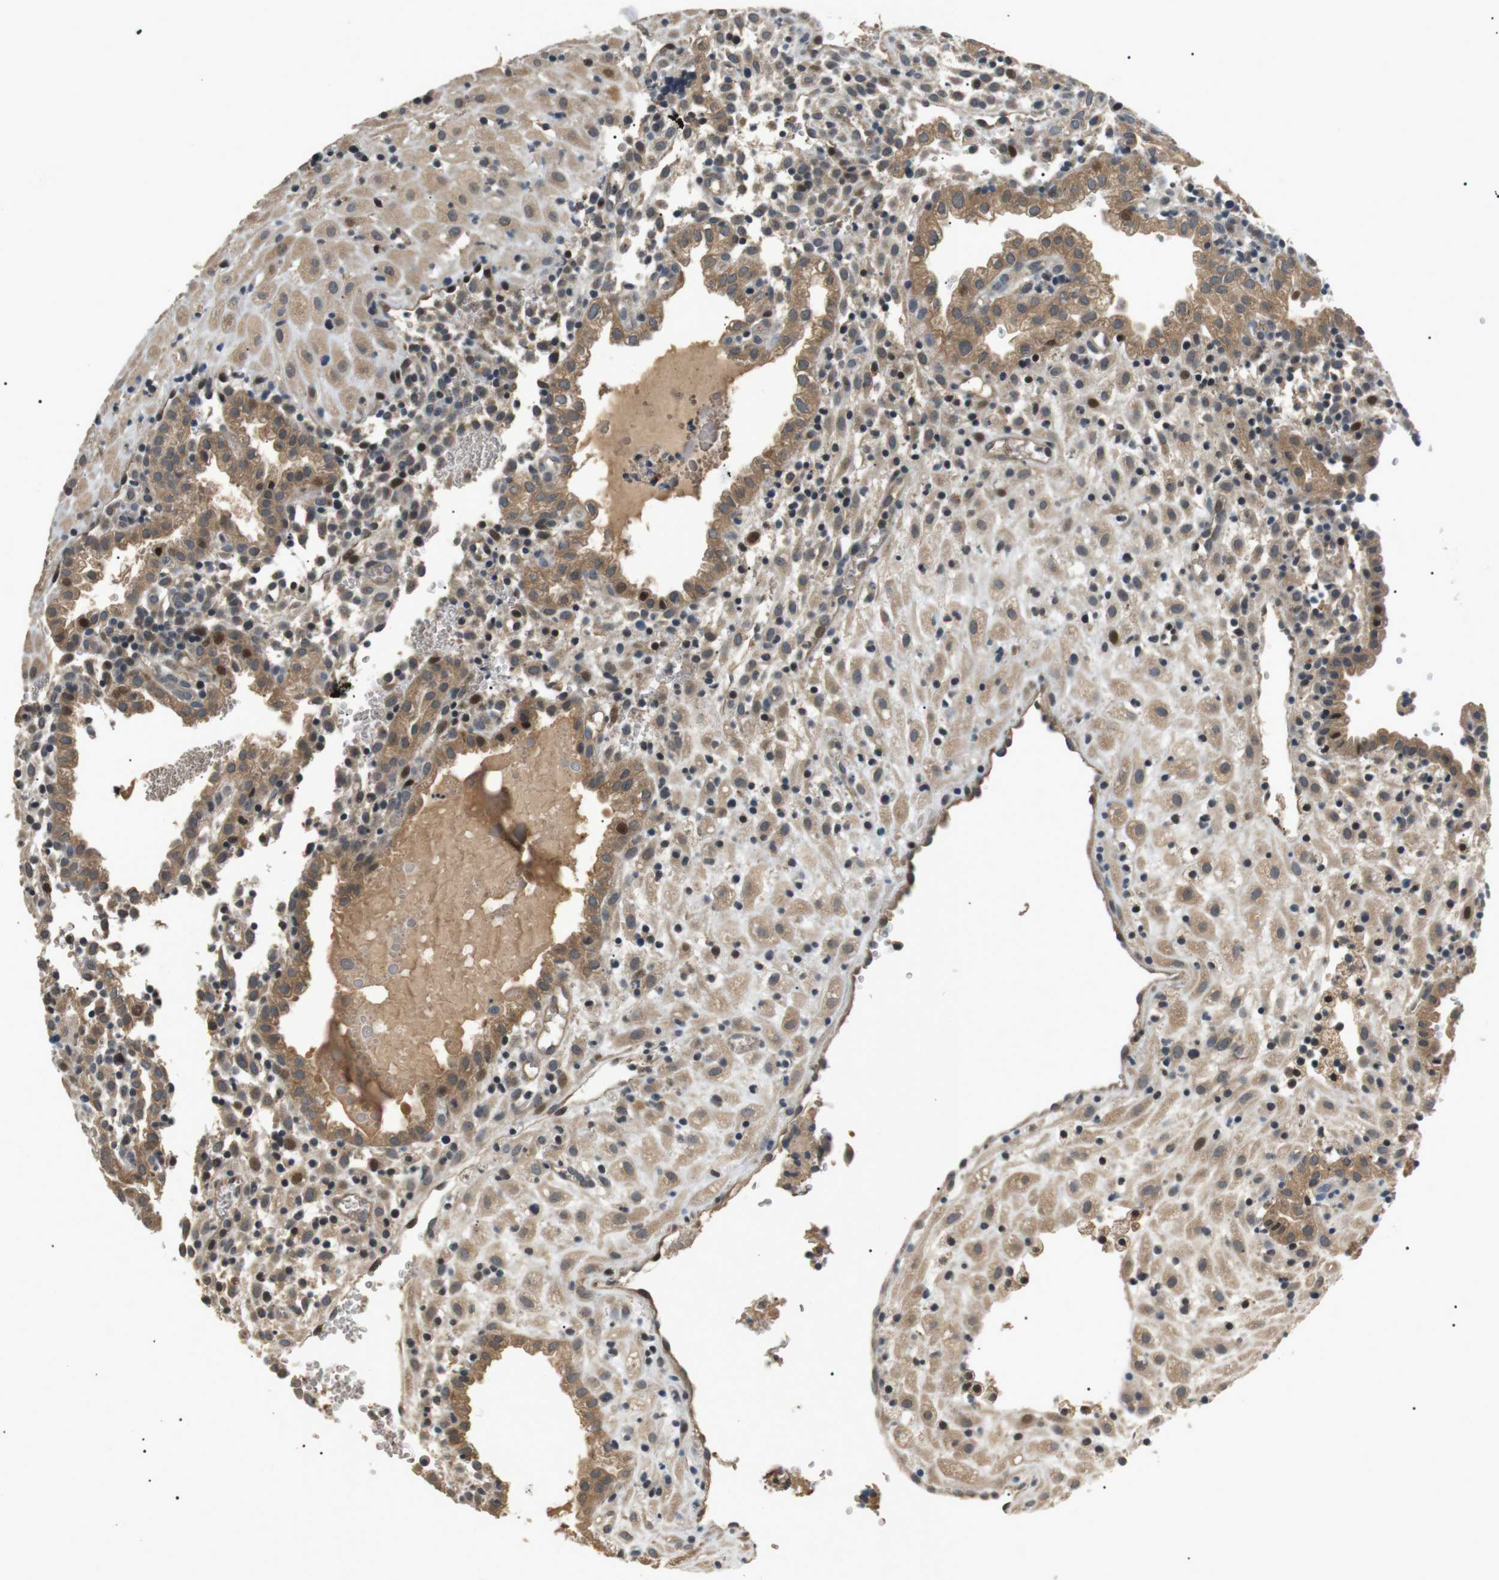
{"staining": {"intensity": "moderate", "quantity": ">75%", "location": "cytoplasmic/membranous"}, "tissue": "placenta", "cell_type": "Decidual cells", "image_type": "normal", "snomed": [{"axis": "morphology", "description": "Normal tissue, NOS"}, {"axis": "topography", "description": "Placenta"}], "caption": "Immunohistochemistry (IHC) staining of benign placenta, which demonstrates medium levels of moderate cytoplasmic/membranous staining in approximately >75% of decidual cells indicating moderate cytoplasmic/membranous protein expression. The staining was performed using DAB (3,3'-diaminobenzidine) (brown) for protein detection and nuclei were counterstained in hematoxylin (blue).", "gene": "HSPA13", "patient": {"sex": "female", "age": 18}}